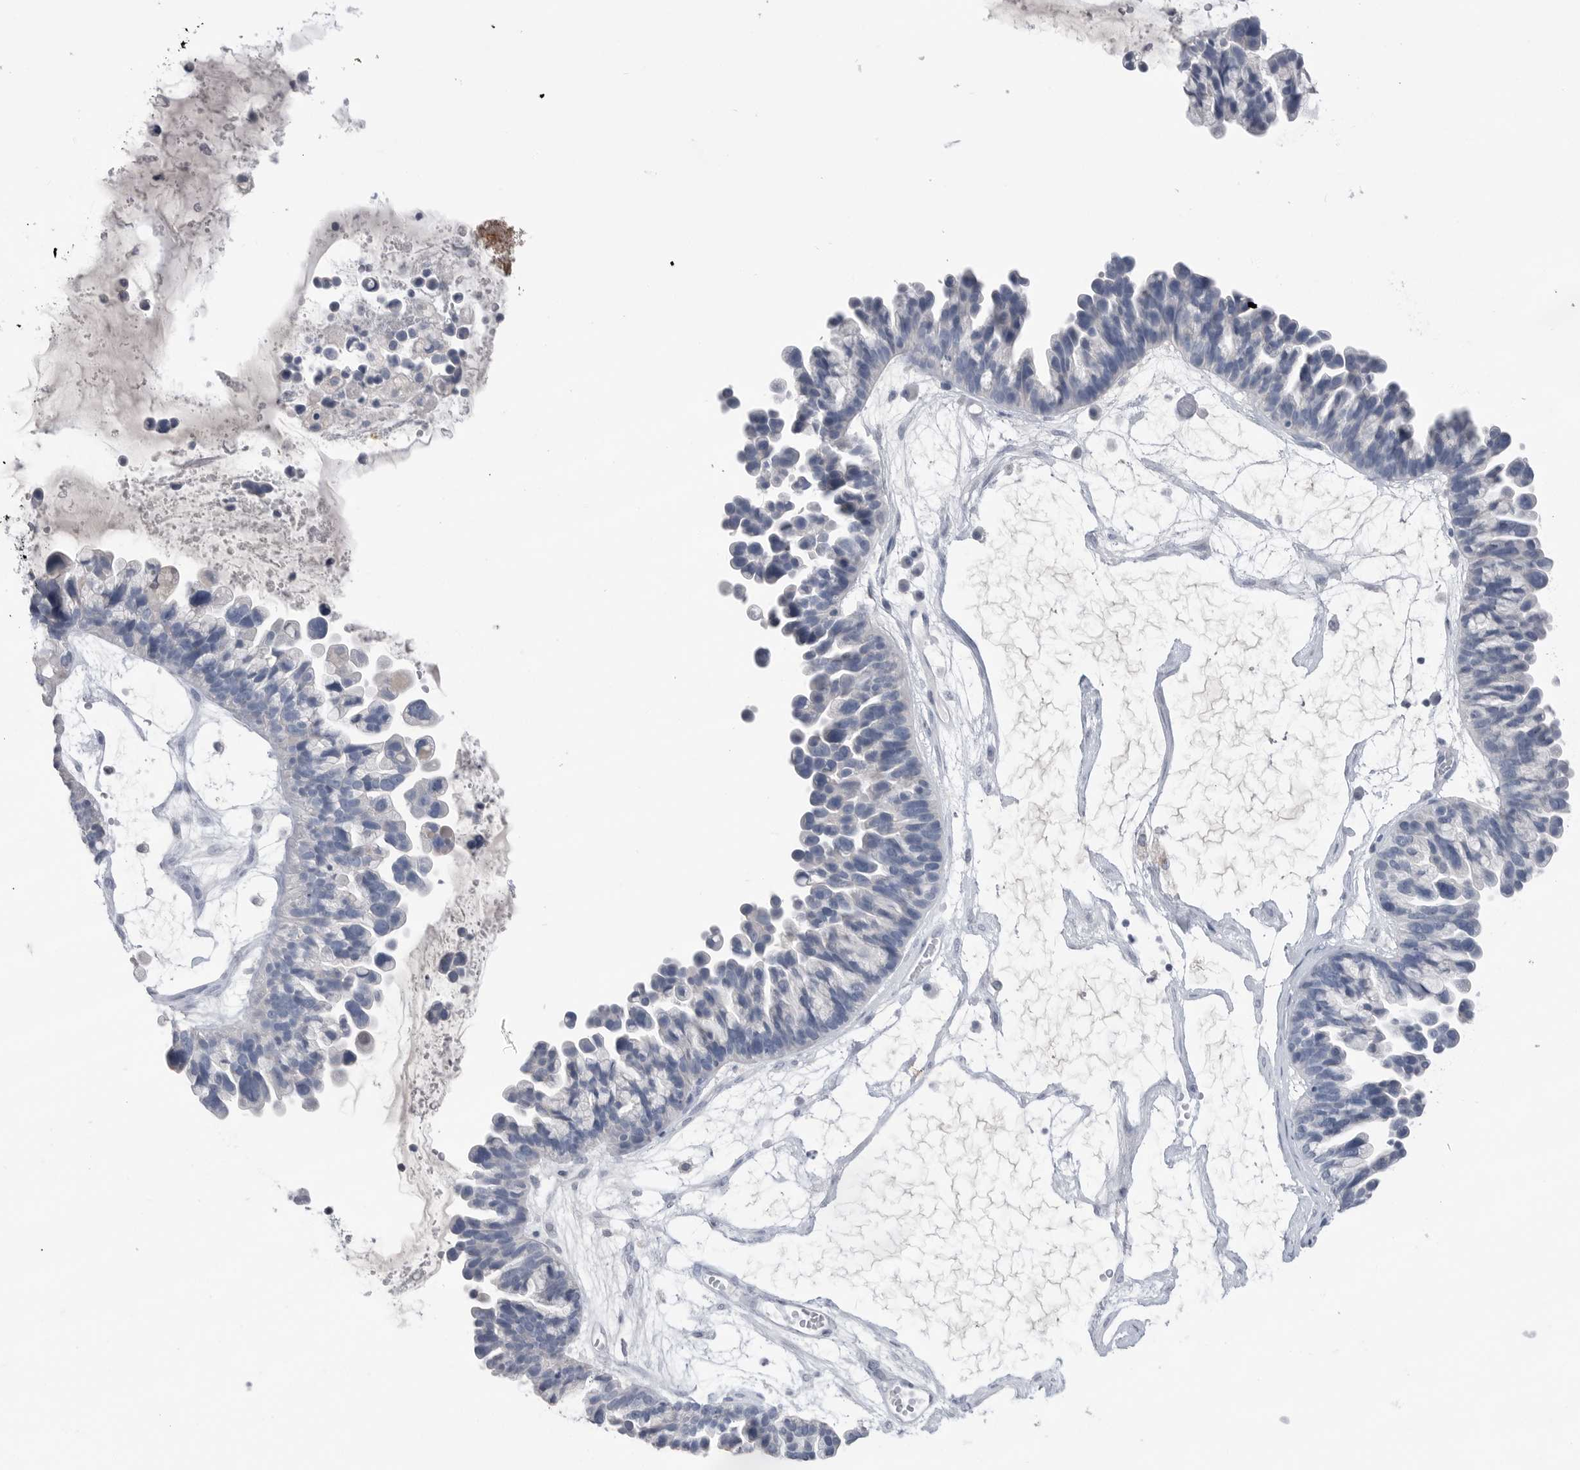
{"staining": {"intensity": "negative", "quantity": "none", "location": "none"}, "tissue": "ovarian cancer", "cell_type": "Tumor cells", "image_type": "cancer", "snomed": [{"axis": "morphology", "description": "Cystadenocarcinoma, serous, NOS"}, {"axis": "topography", "description": "Ovary"}], "caption": "DAB (3,3'-diaminobenzidine) immunohistochemical staining of human ovarian serous cystadenocarcinoma demonstrates no significant expression in tumor cells.", "gene": "ABHD12", "patient": {"sex": "female", "age": 56}}